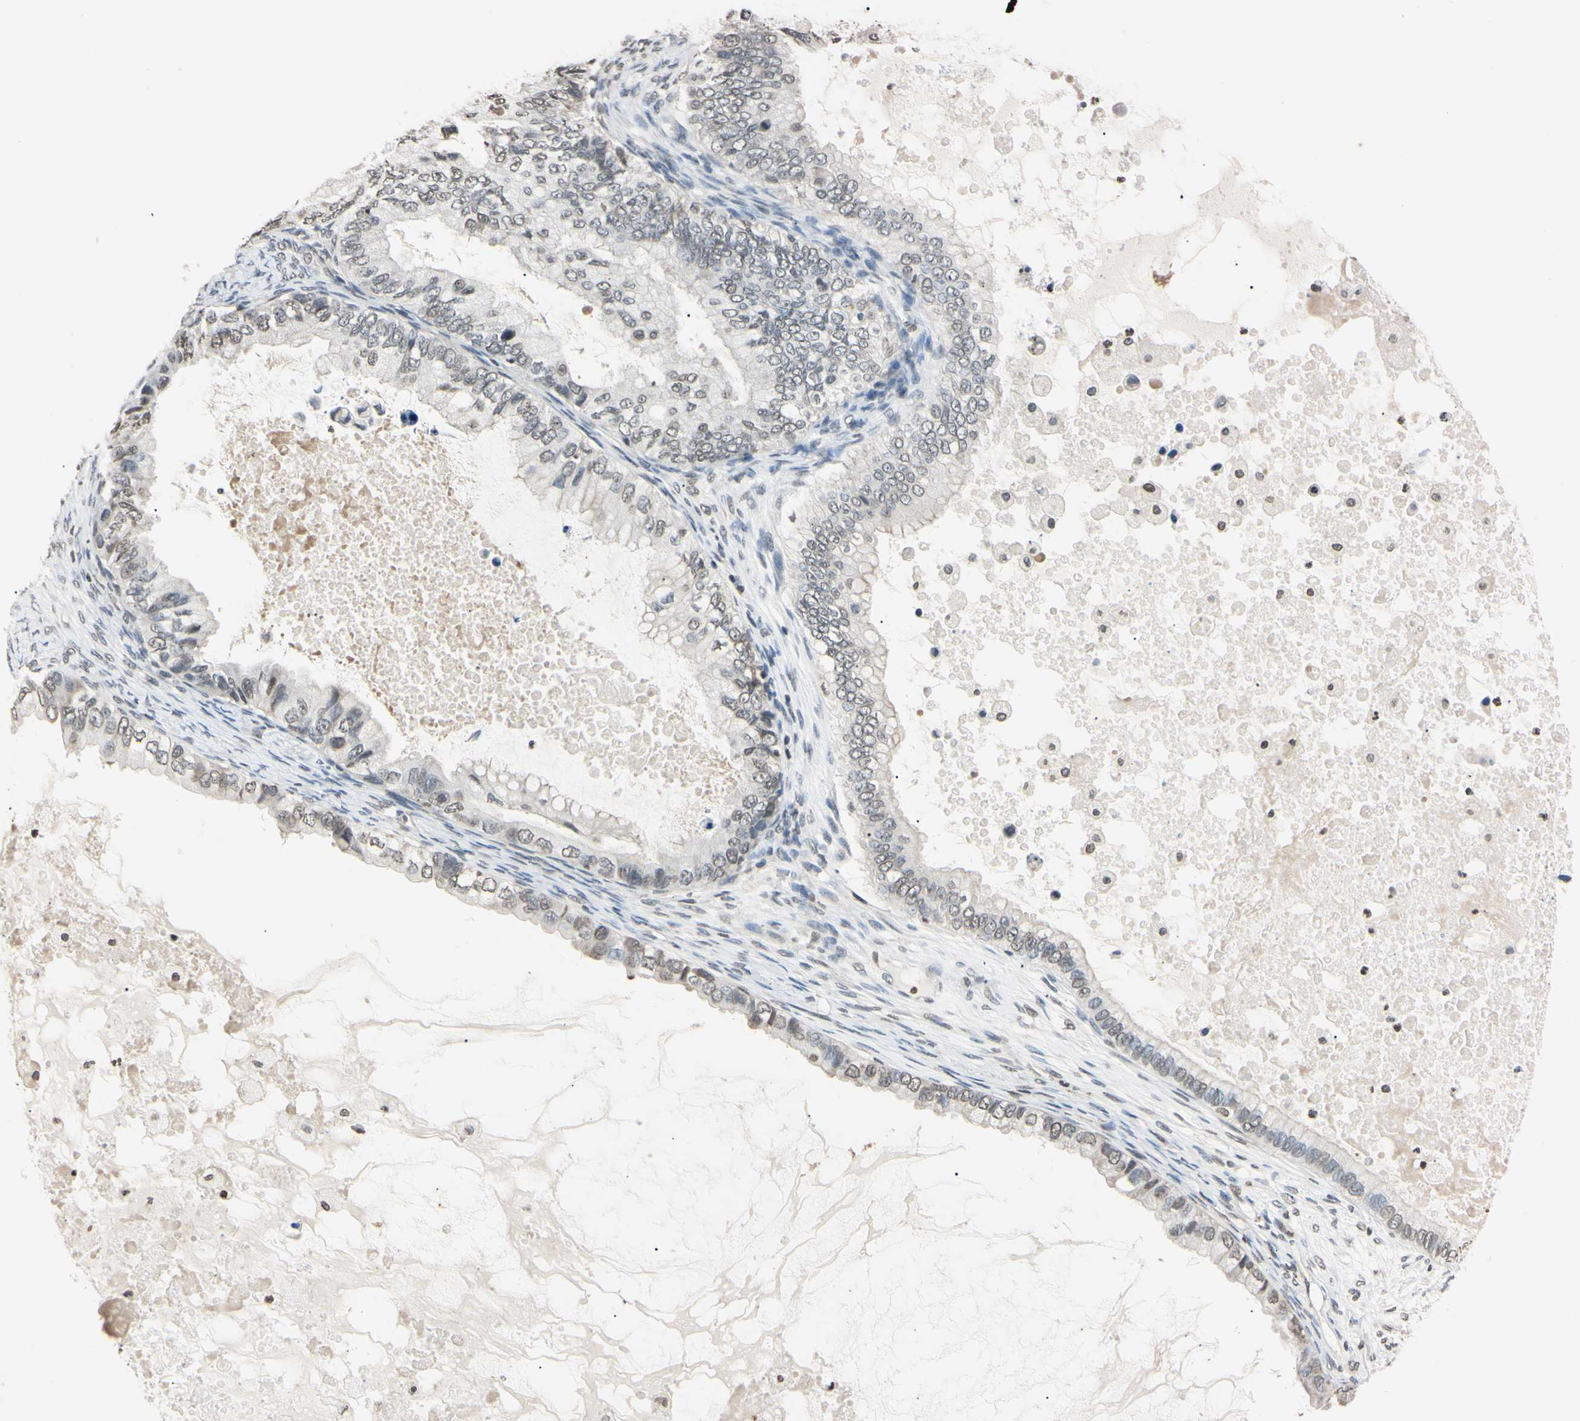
{"staining": {"intensity": "weak", "quantity": "25%-75%", "location": "nuclear"}, "tissue": "ovarian cancer", "cell_type": "Tumor cells", "image_type": "cancer", "snomed": [{"axis": "morphology", "description": "Cystadenocarcinoma, mucinous, NOS"}, {"axis": "topography", "description": "Ovary"}], "caption": "This histopathology image reveals ovarian cancer stained with immunohistochemistry to label a protein in brown. The nuclear of tumor cells show weak positivity for the protein. Nuclei are counter-stained blue.", "gene": "CDC45", "patient": {"sex": "female", "age": 80}}